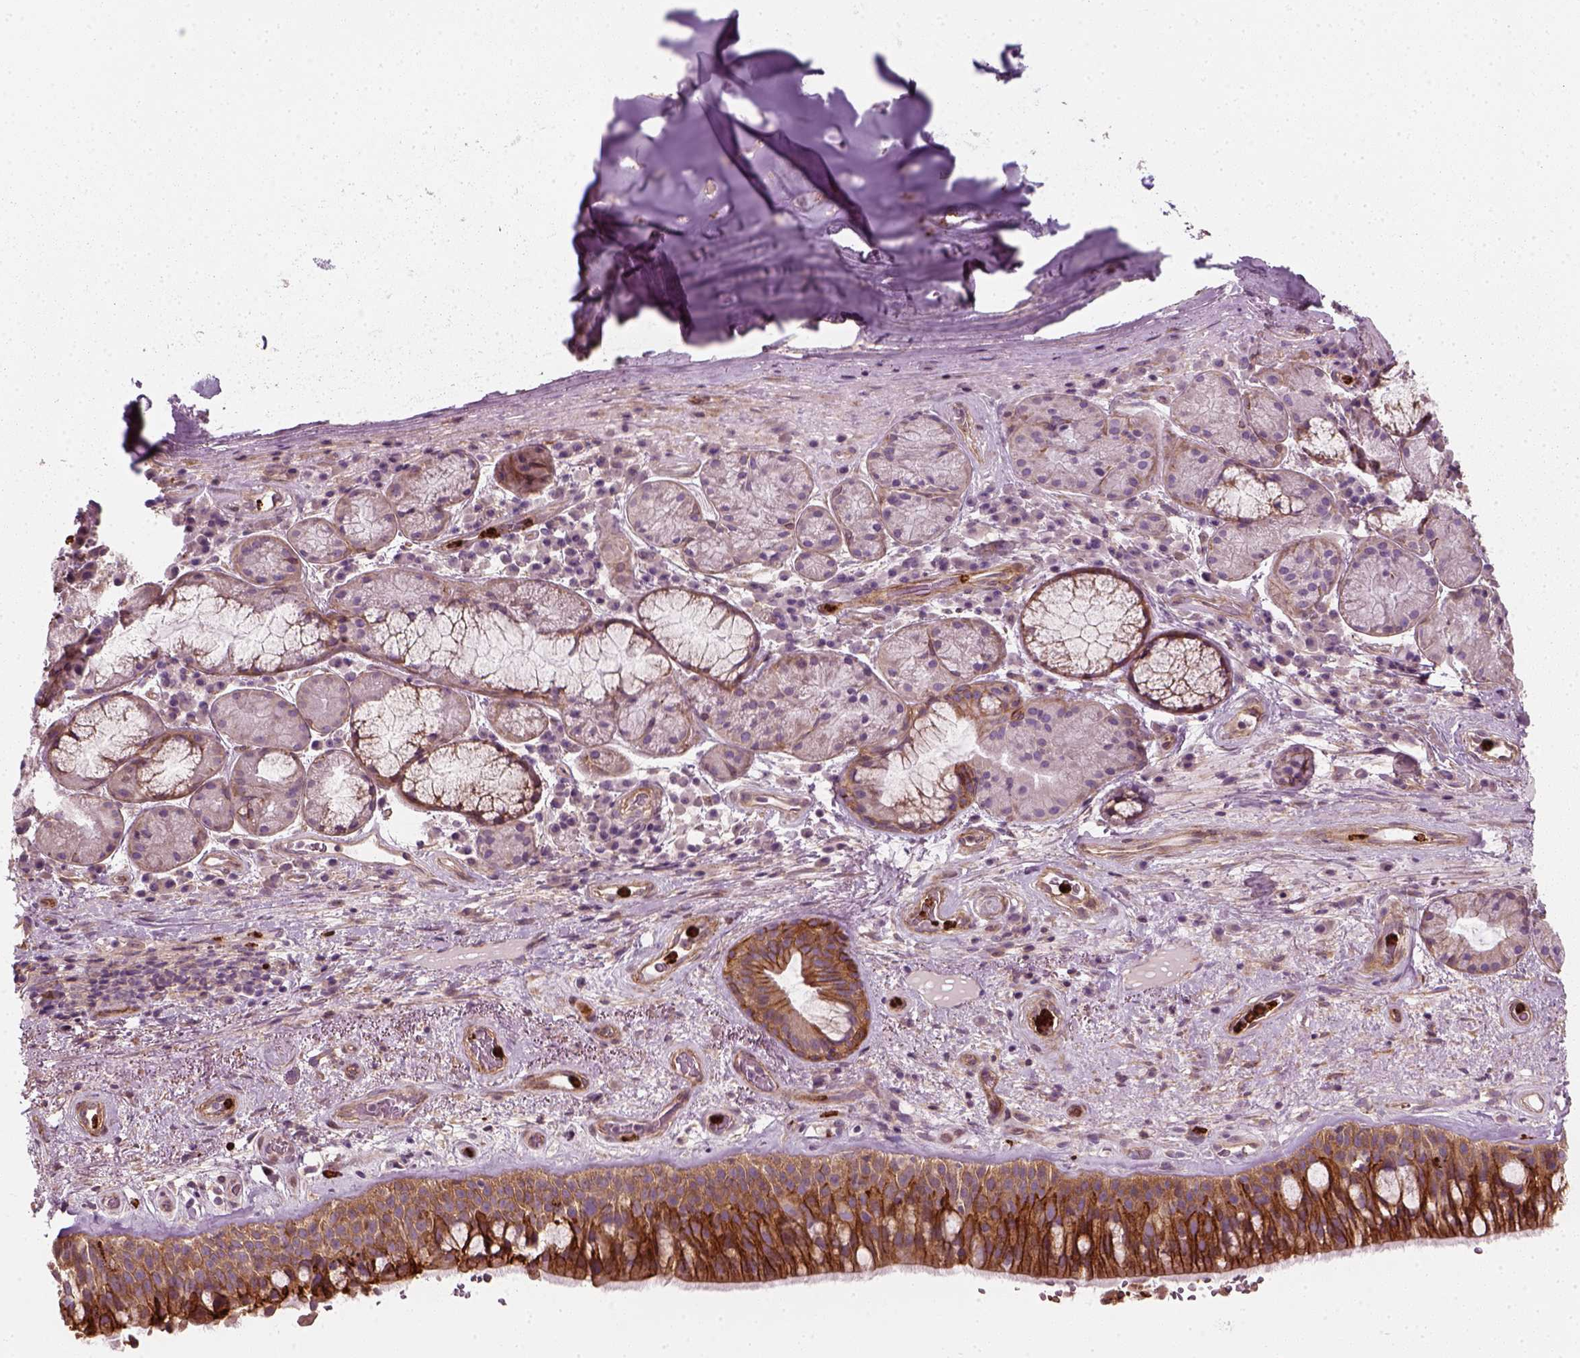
{"staining": {"intensity": "strong", "quantity": ">75%", "location": "cytoplasmic/membranous"}, "tissue": "bronchus", "cell_type": "Respiratory epithelial cells", "image_type": "normal", "snomed": [{"axis": "morphology", "description": "Normal tissue, NOS"}, {"axis": "topography", "description": "Bronchus"}], "caption": "High-magnification brightfield microscopy of benign bronchus stained with DAB (3,3'-diaminobenzidine) (brown) and counterstained with hematoxylin (blue). respiratory epithelial cells exhibit strong cytoplasmic/membranous positivity is identified in approximately>75% of cells. The protein is stained brown, and the nuclei are stained in blue (DAB IHC with brightfield microscopy, high magnification).", "gene": "NPTN", "patient": {"sex": "male", "age": 48}}